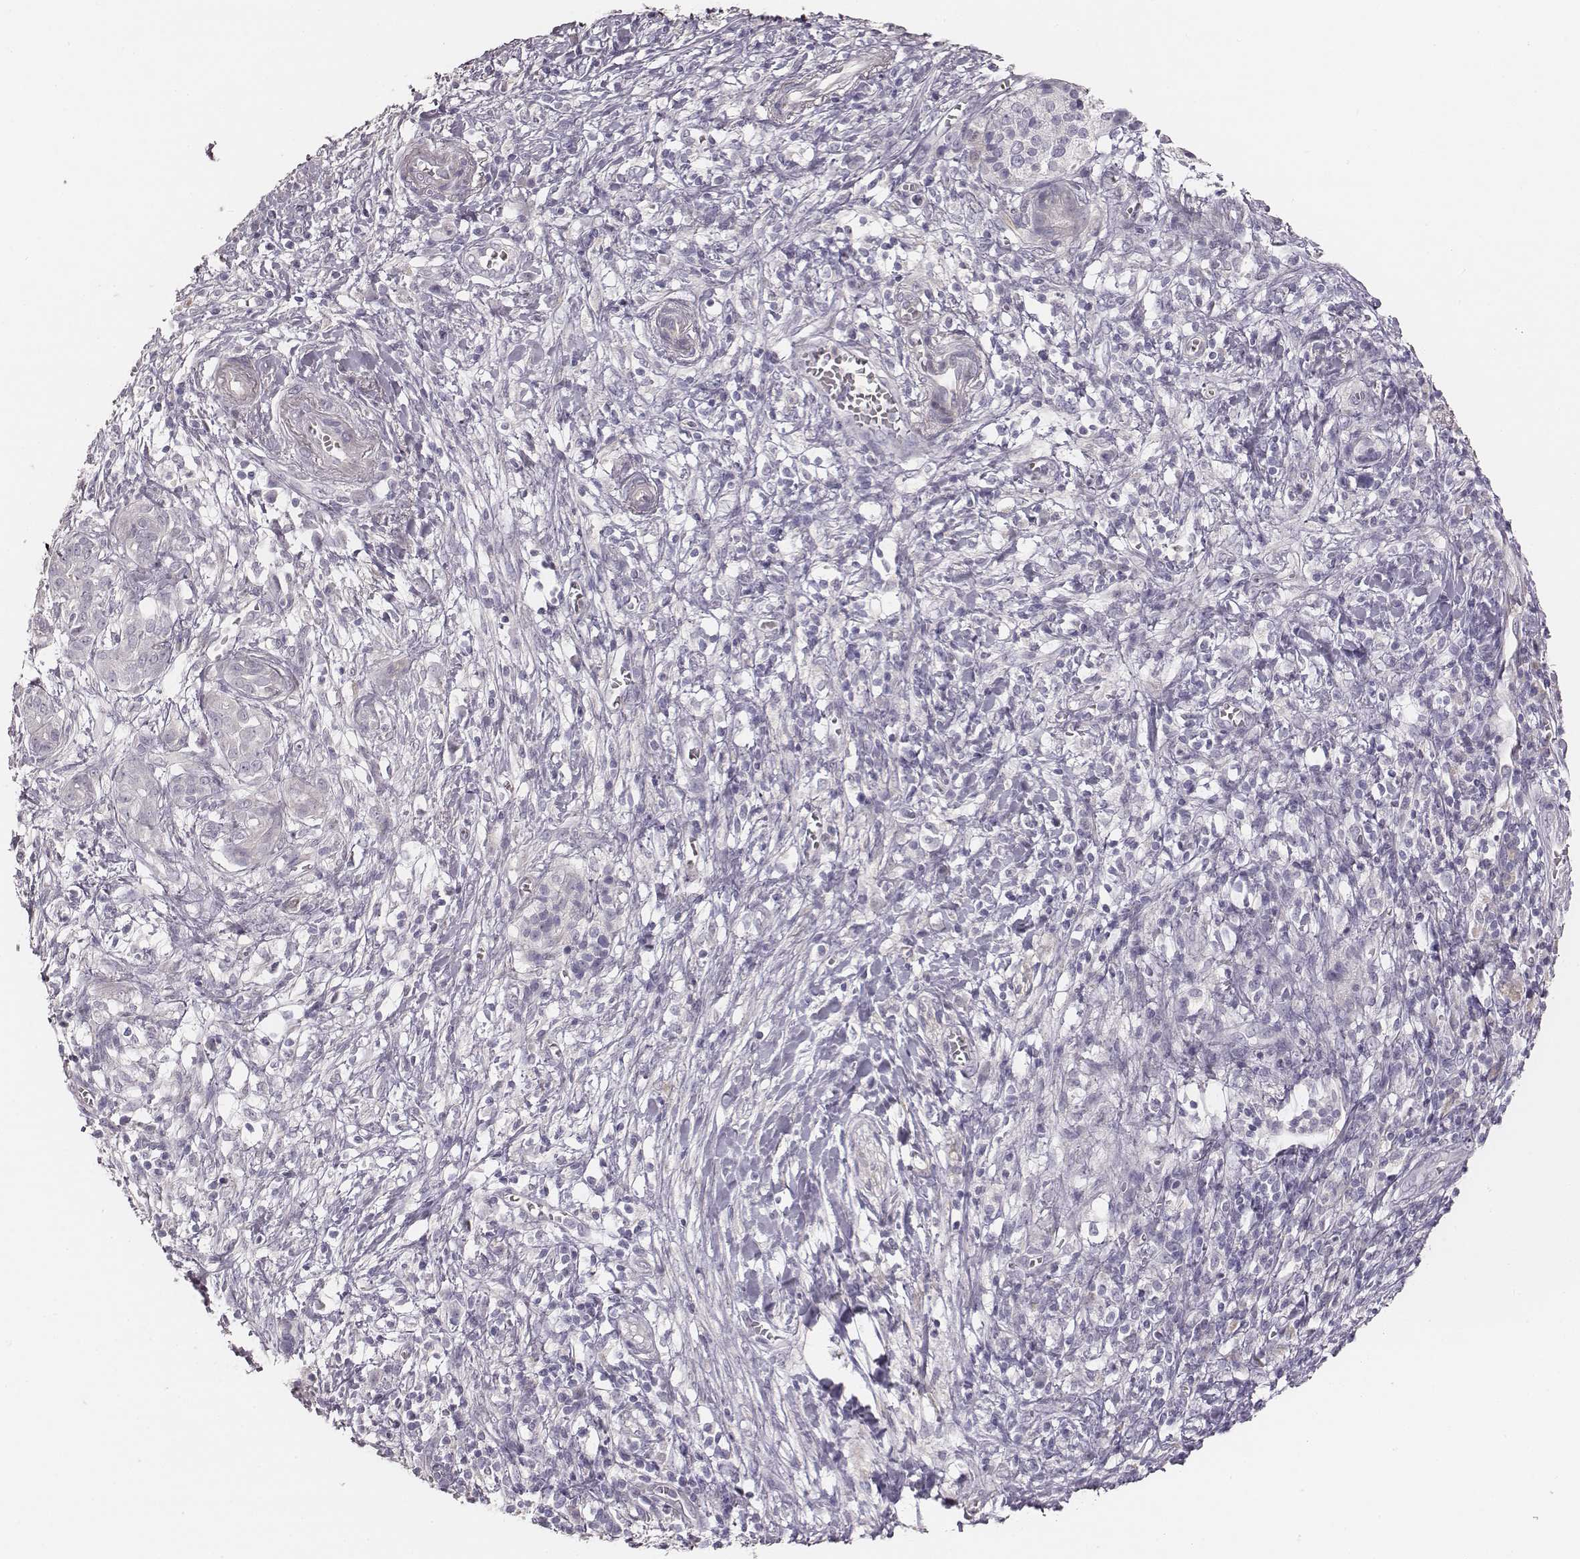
{"staining": {"intensity": "negative", "quantity": "none", "location": "none"}, "tissue": "pancreatic cancer", "cell_type": "Tumor cells", "image_type": "cancer", "snomed": [{"axis": "morphology", "description": "Adenocarcinoma, NOS"}, {"axis": "topography", "description": "Pancreas"}], "caption": "Immunohistochemical staining of adenocarcinoma (pancreatic) demonstrates no significant expression in tumor cells.", "gene": "PBK", "patient": {"sex": "male", "age": 61}}